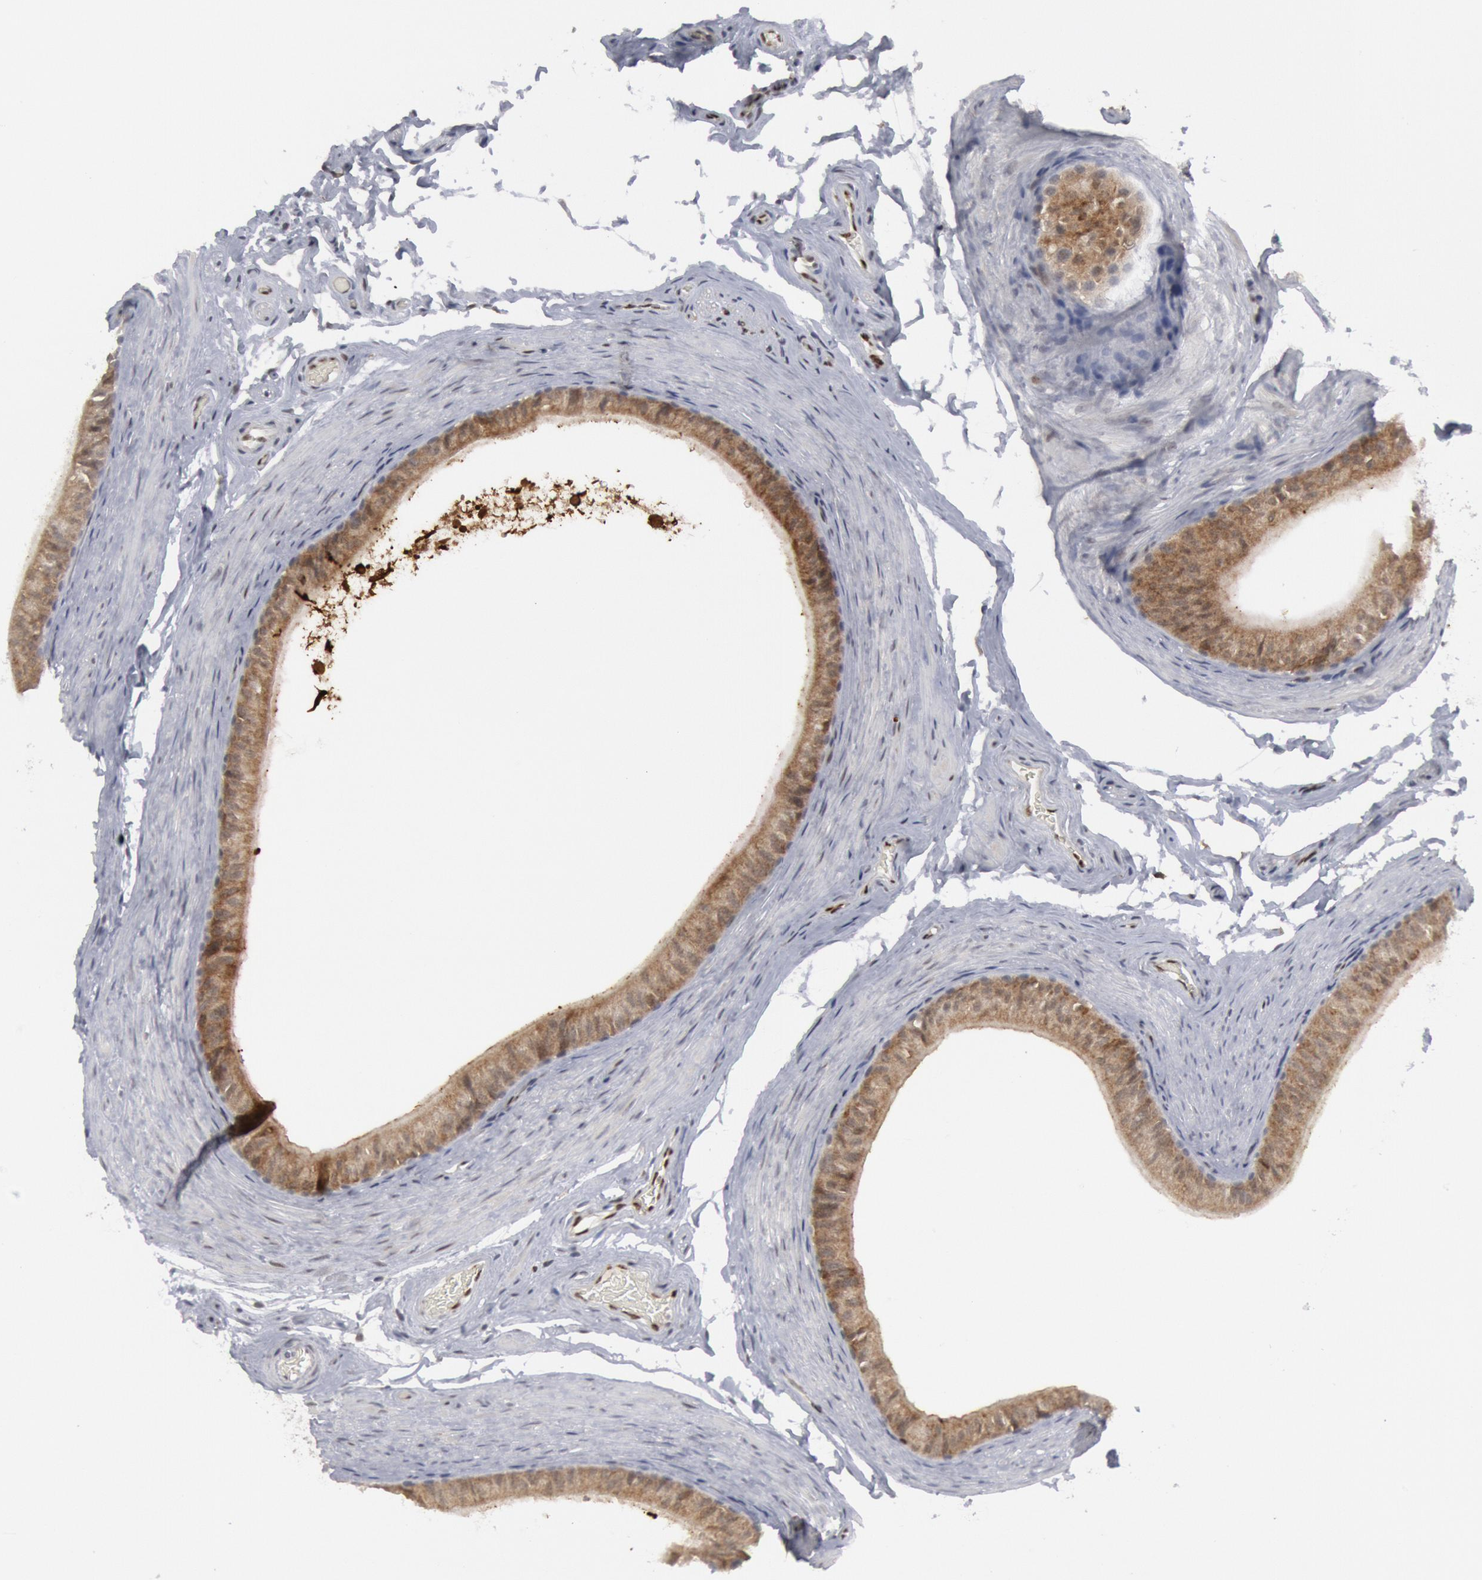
{"staining": {"intensity": "moderate", "quantity": ">75%", "location": "cytoplasmic/membranous"}, "tissue": "epididymis", "cell_type": "Glandular cells", "image_type": "normal", "snomed": [{"axis": "morphology", "description": "Normal tissue, NOS"}, {"axis": "topography", "description": "Testis"}, {"axis": "topography", "description": "Epididymis"}], "caption": "Immunohistochemical staining of unremarkable epididymis shows moderate cytoplasmic/membranous protein expression in about >75% of glandular cells. (IHC, brightfield microscopy, high magnification).", "gene": "FOXO1", "patient": {"sex": "male", "age": 36}}